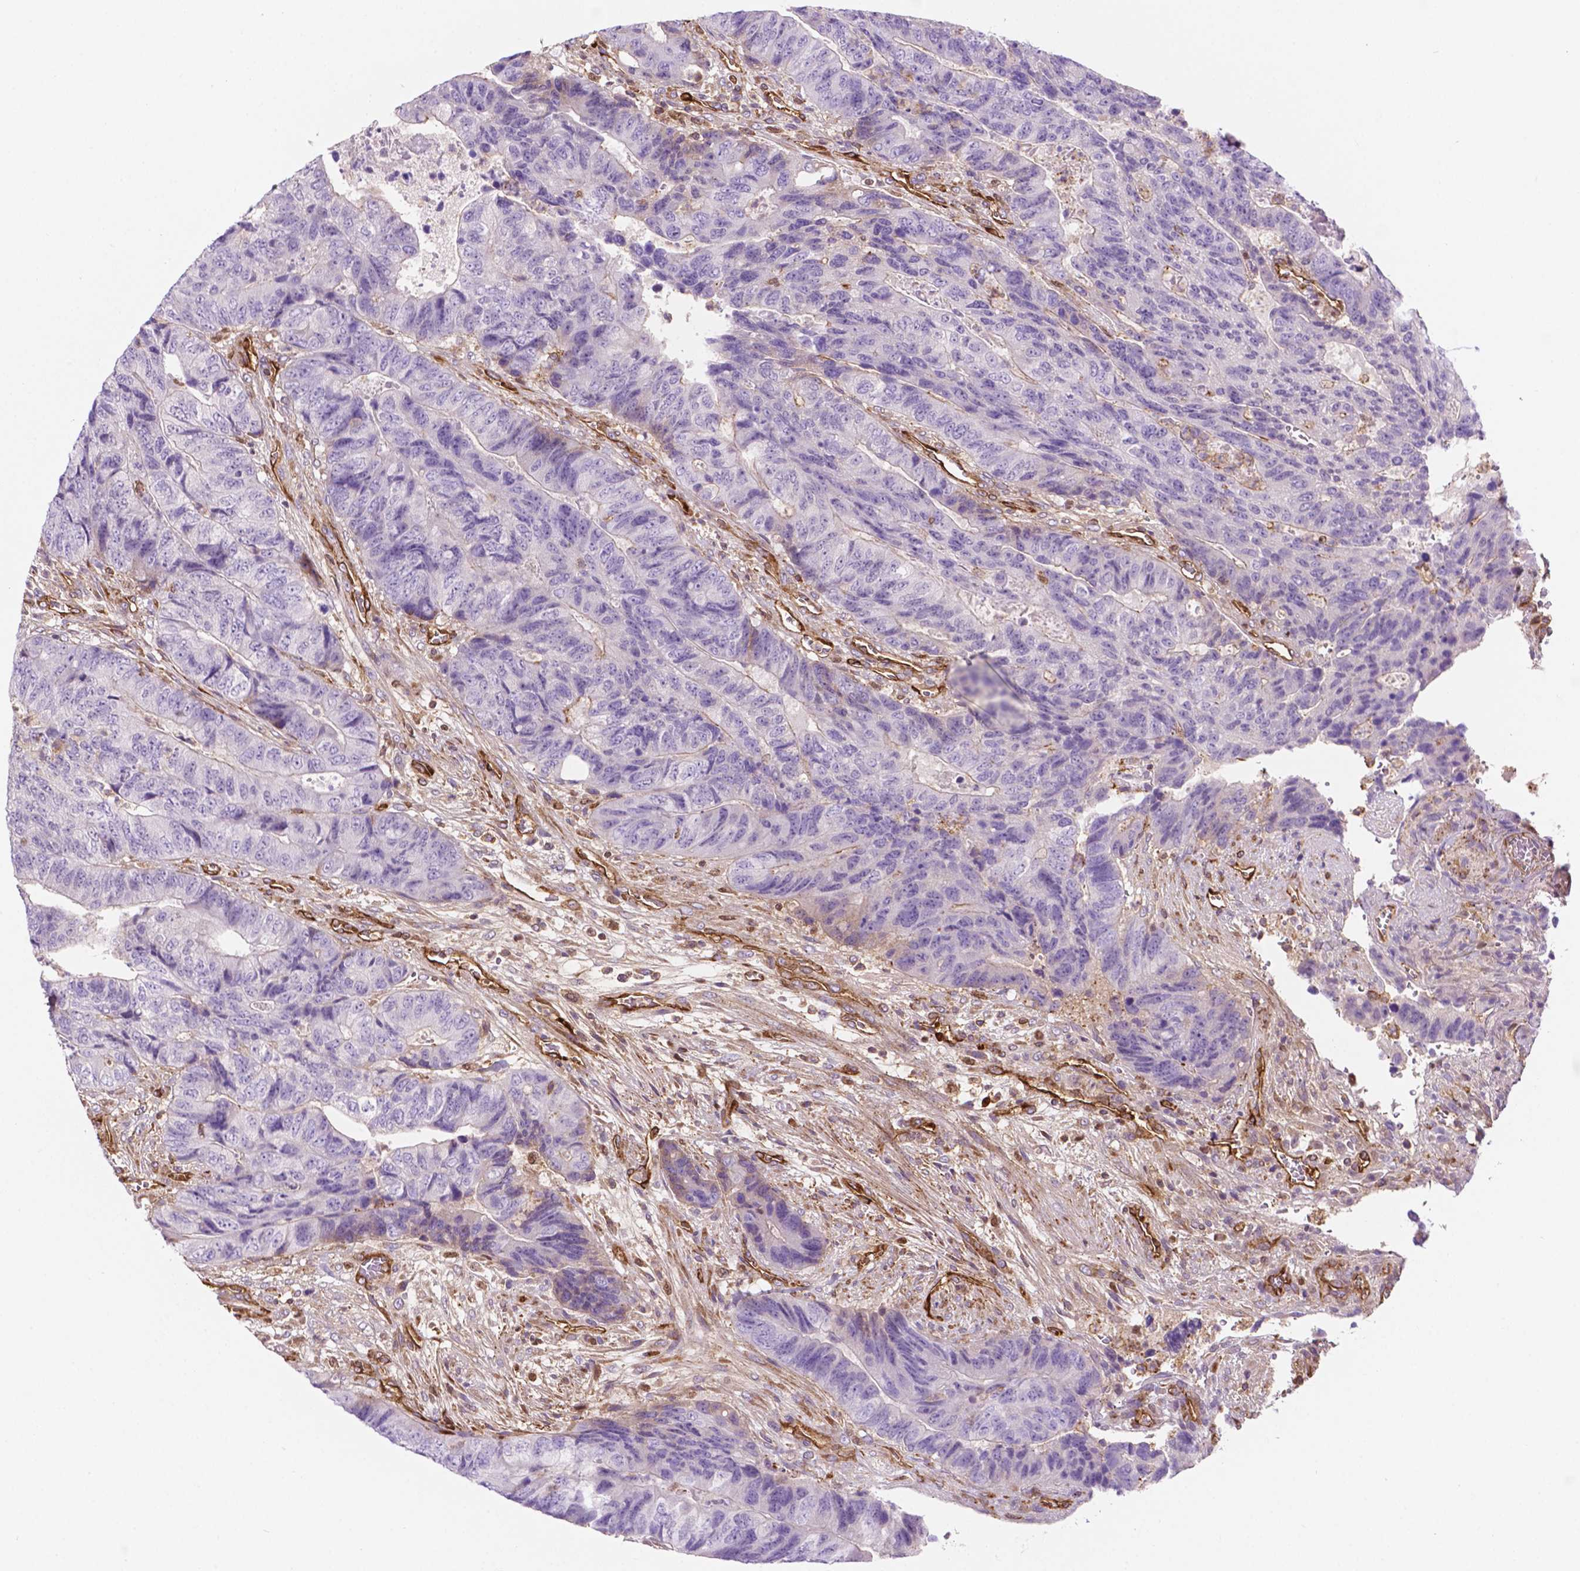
{"staining": {"intensity": "negative", "quantity": "none", "location": "none"}, "tissue": "colorectal cancer", "cell_type": "Tumor cells", "image_type": "cancer", "snomed": [{"axis": "morphology", "description": "Normal tissue, NOS"}, {"axis": "morphology", "description": "Adenocarcinoma, NOS"}, {"axis": "topography", "description": "Colon"}], "caption": "Colorectal adenocarcinoma stained for a protein using immunohistochemistry (IHC) shows no positivity tumor cells.", "gene": "DCN", "patient": {"sex": "female", "age": 48}}